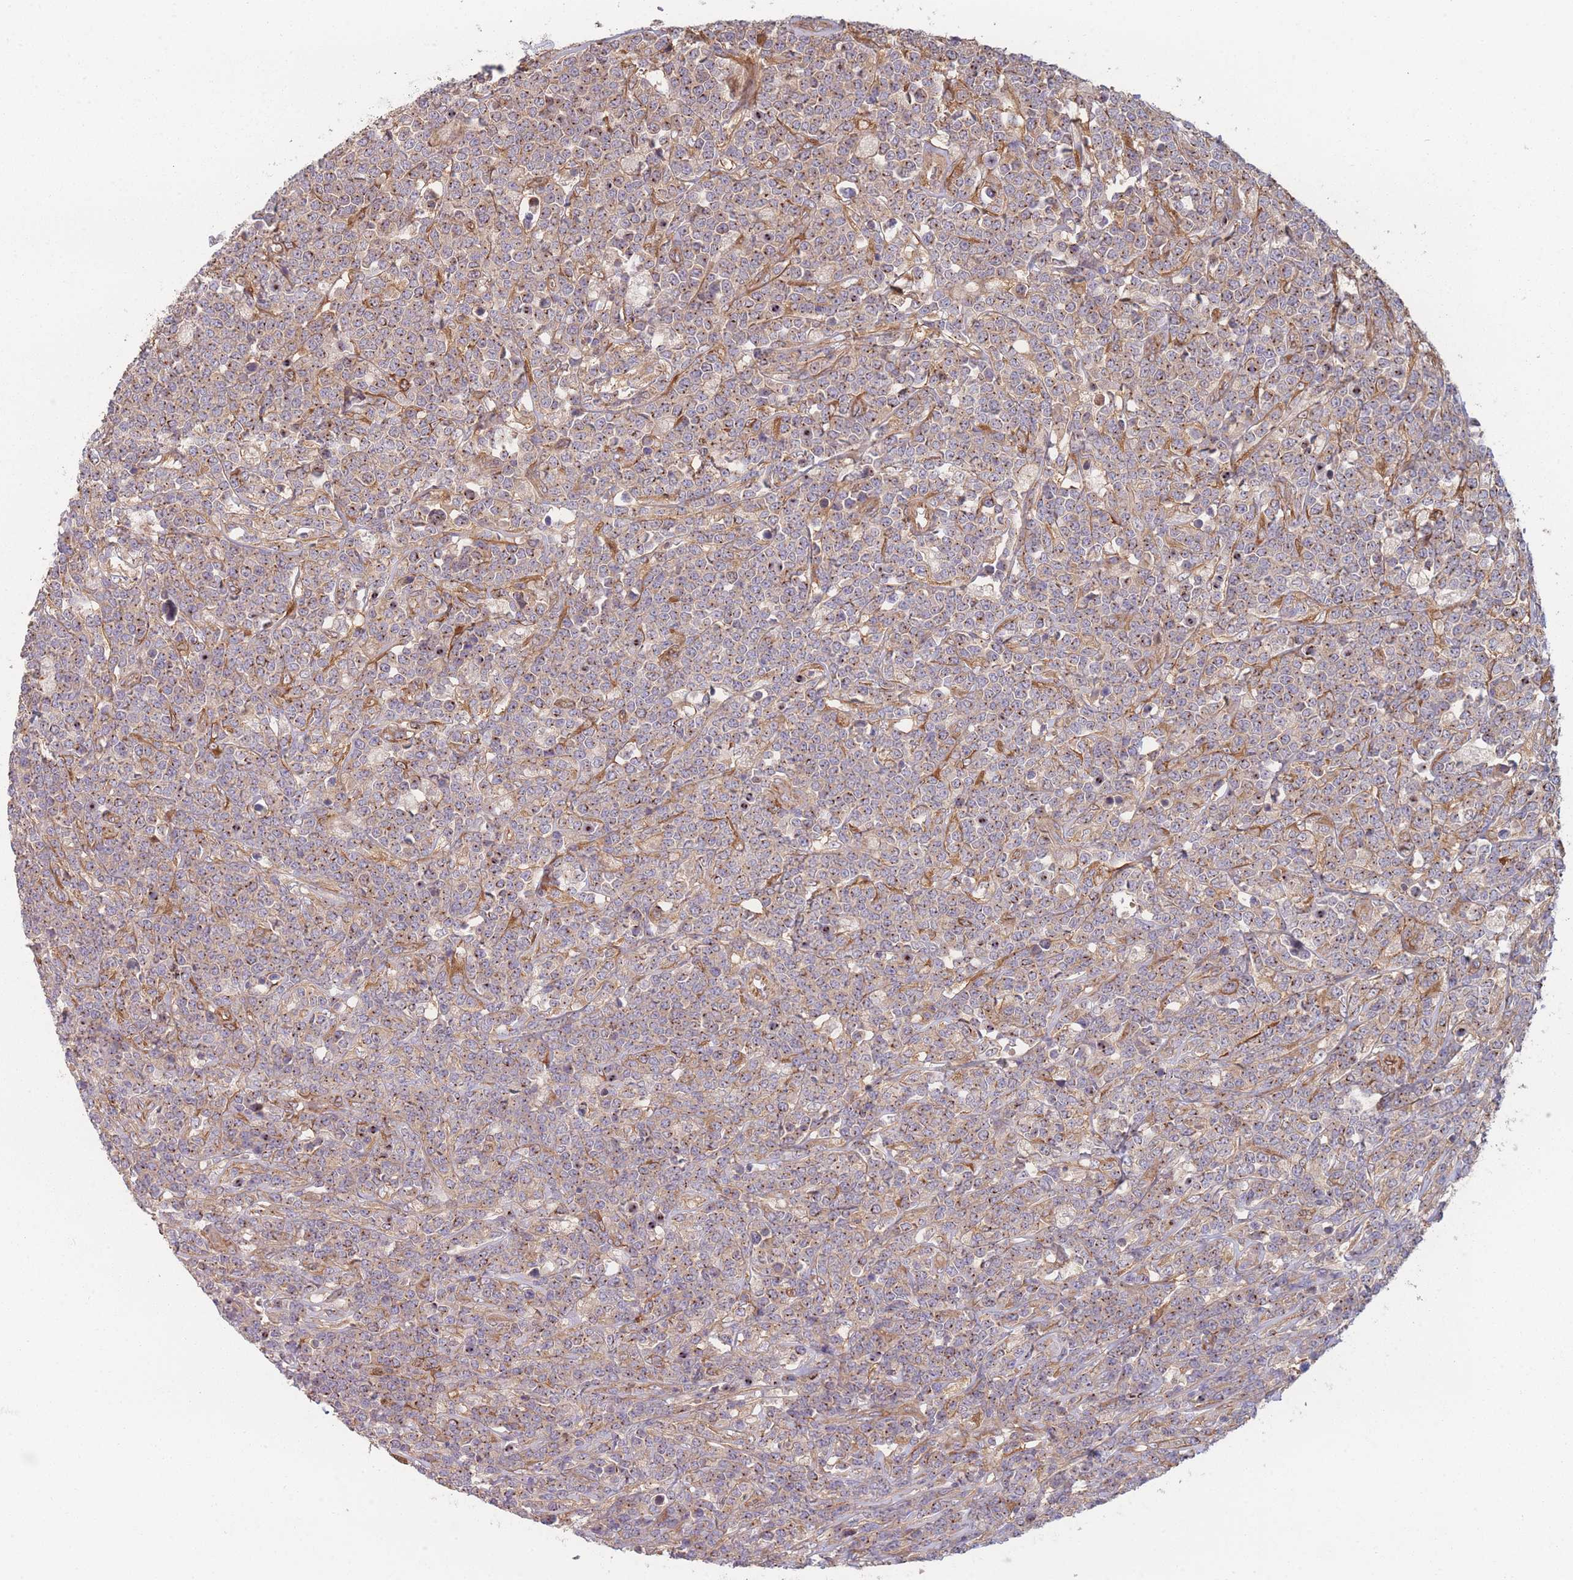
{"staining": {"intensity": "weak", "quantity": "25%-75%", "location": "cytoplasmic/membranous"}, "tissue": "lymphoma", "cell_type": "Tumor cells", "image_type": "cancer", "snomed": [{"axis": "morphology", "description": "Malignant lymphoma, non-Hodgkin's type, High grade"}, {"axis": "topography", "description": "Small intestine"}], "caption": "This micrograph displays immunohistochemistry staining of high-grade malignant lymphoma, non-Hodgkin's type, with low weak cytoplasmic/membranous staining in approximately 25%-75% of tumor cells.", "gene": "STEAP3", "patient": {"sex": "male", "age": 8}}